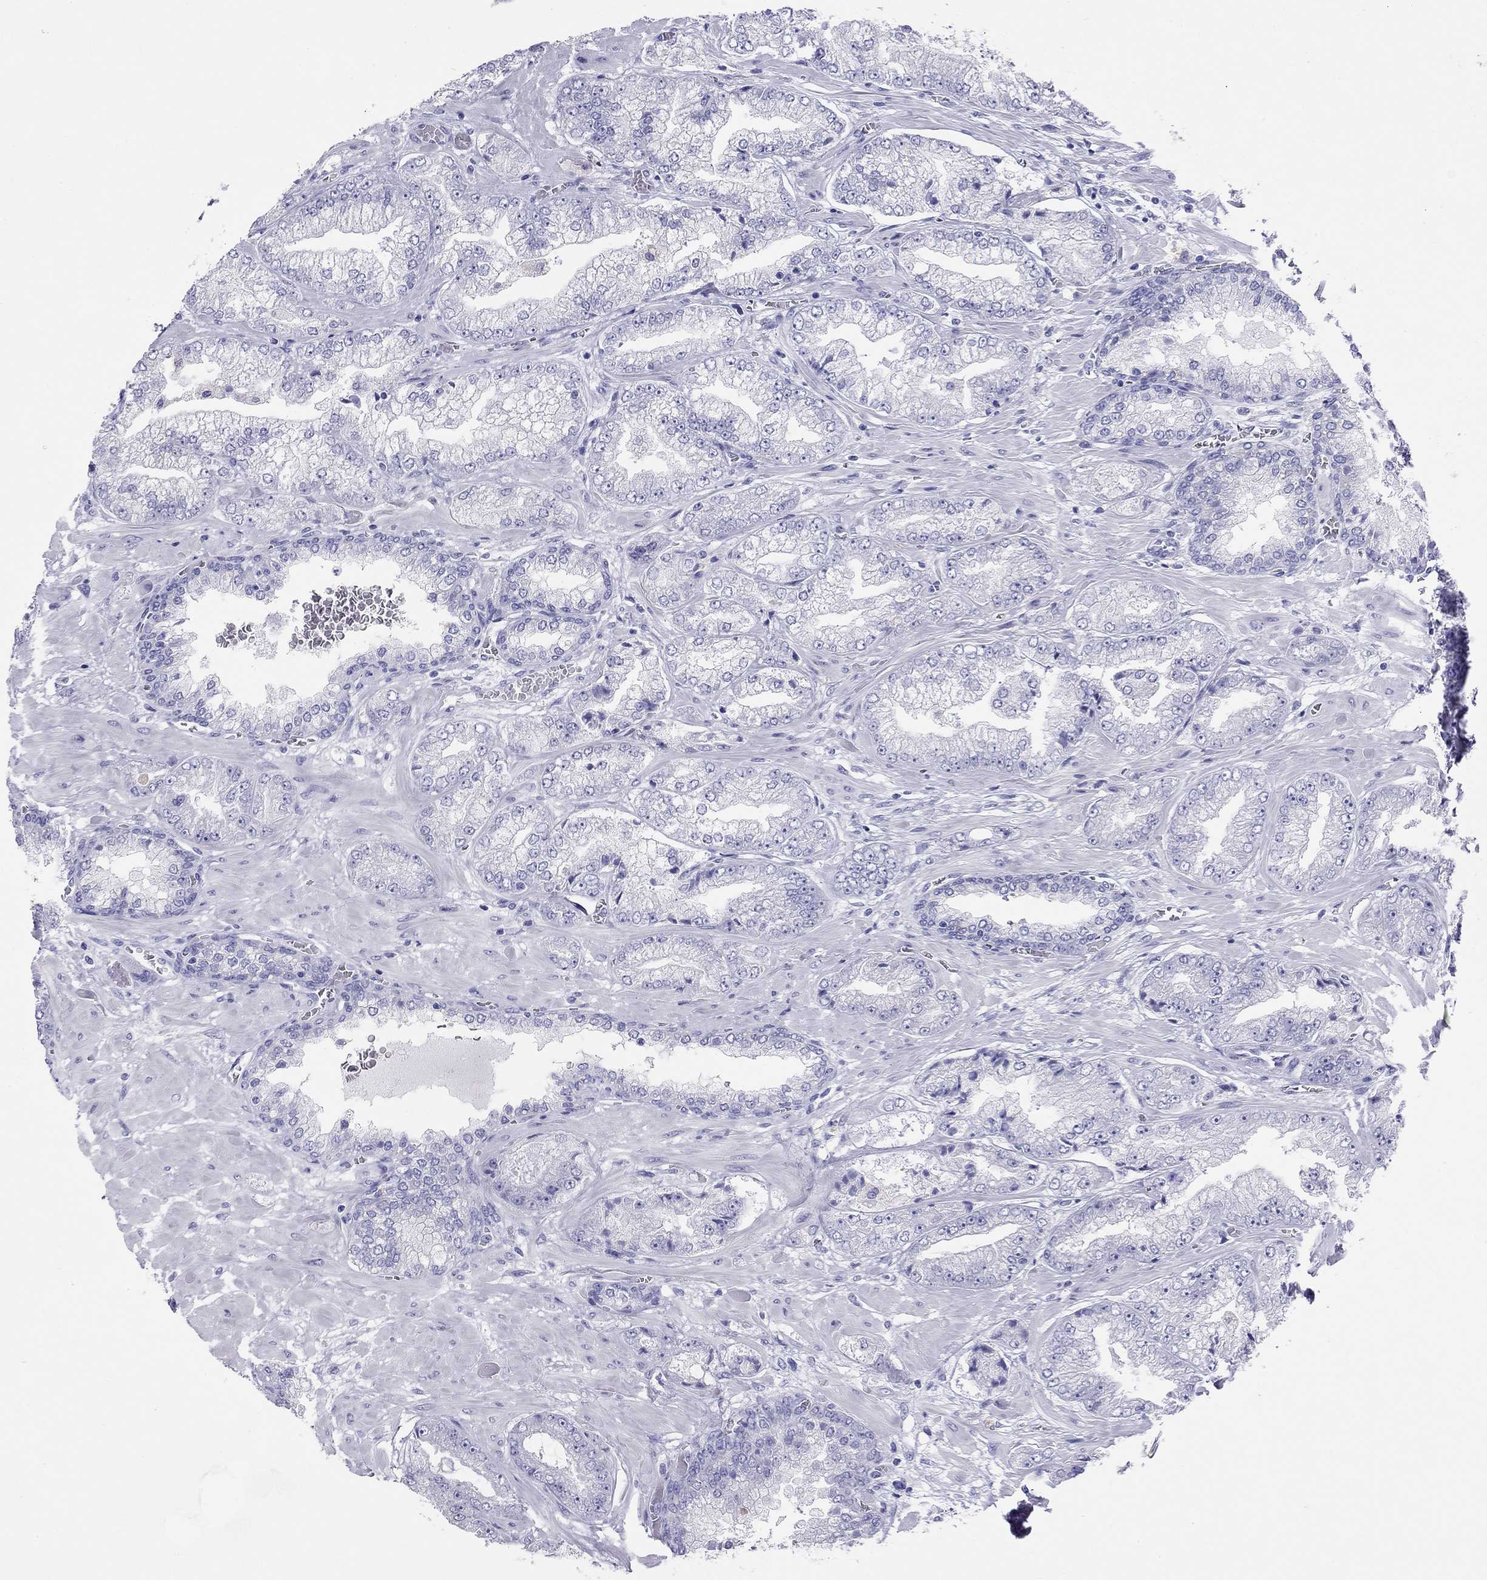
{"staining": {"intensity": "negative", "quantity": "none", "location": "none"}, "tissue": "prostate cancer", "cell_type": "Tumor cells", "image_type": "cancer", "snomed": [{"axis": "morphology", "description": "Adenocarcinoma, Low grade"}, {"axis": "topography", "description": "Prostate"}], "caption": "An image of human low-grade adenocarcinoma (prostate) is negative for staining in tumor cells.", "gene": "HLA-DQB2", "patient": {"sex": "male", "age": 57}}